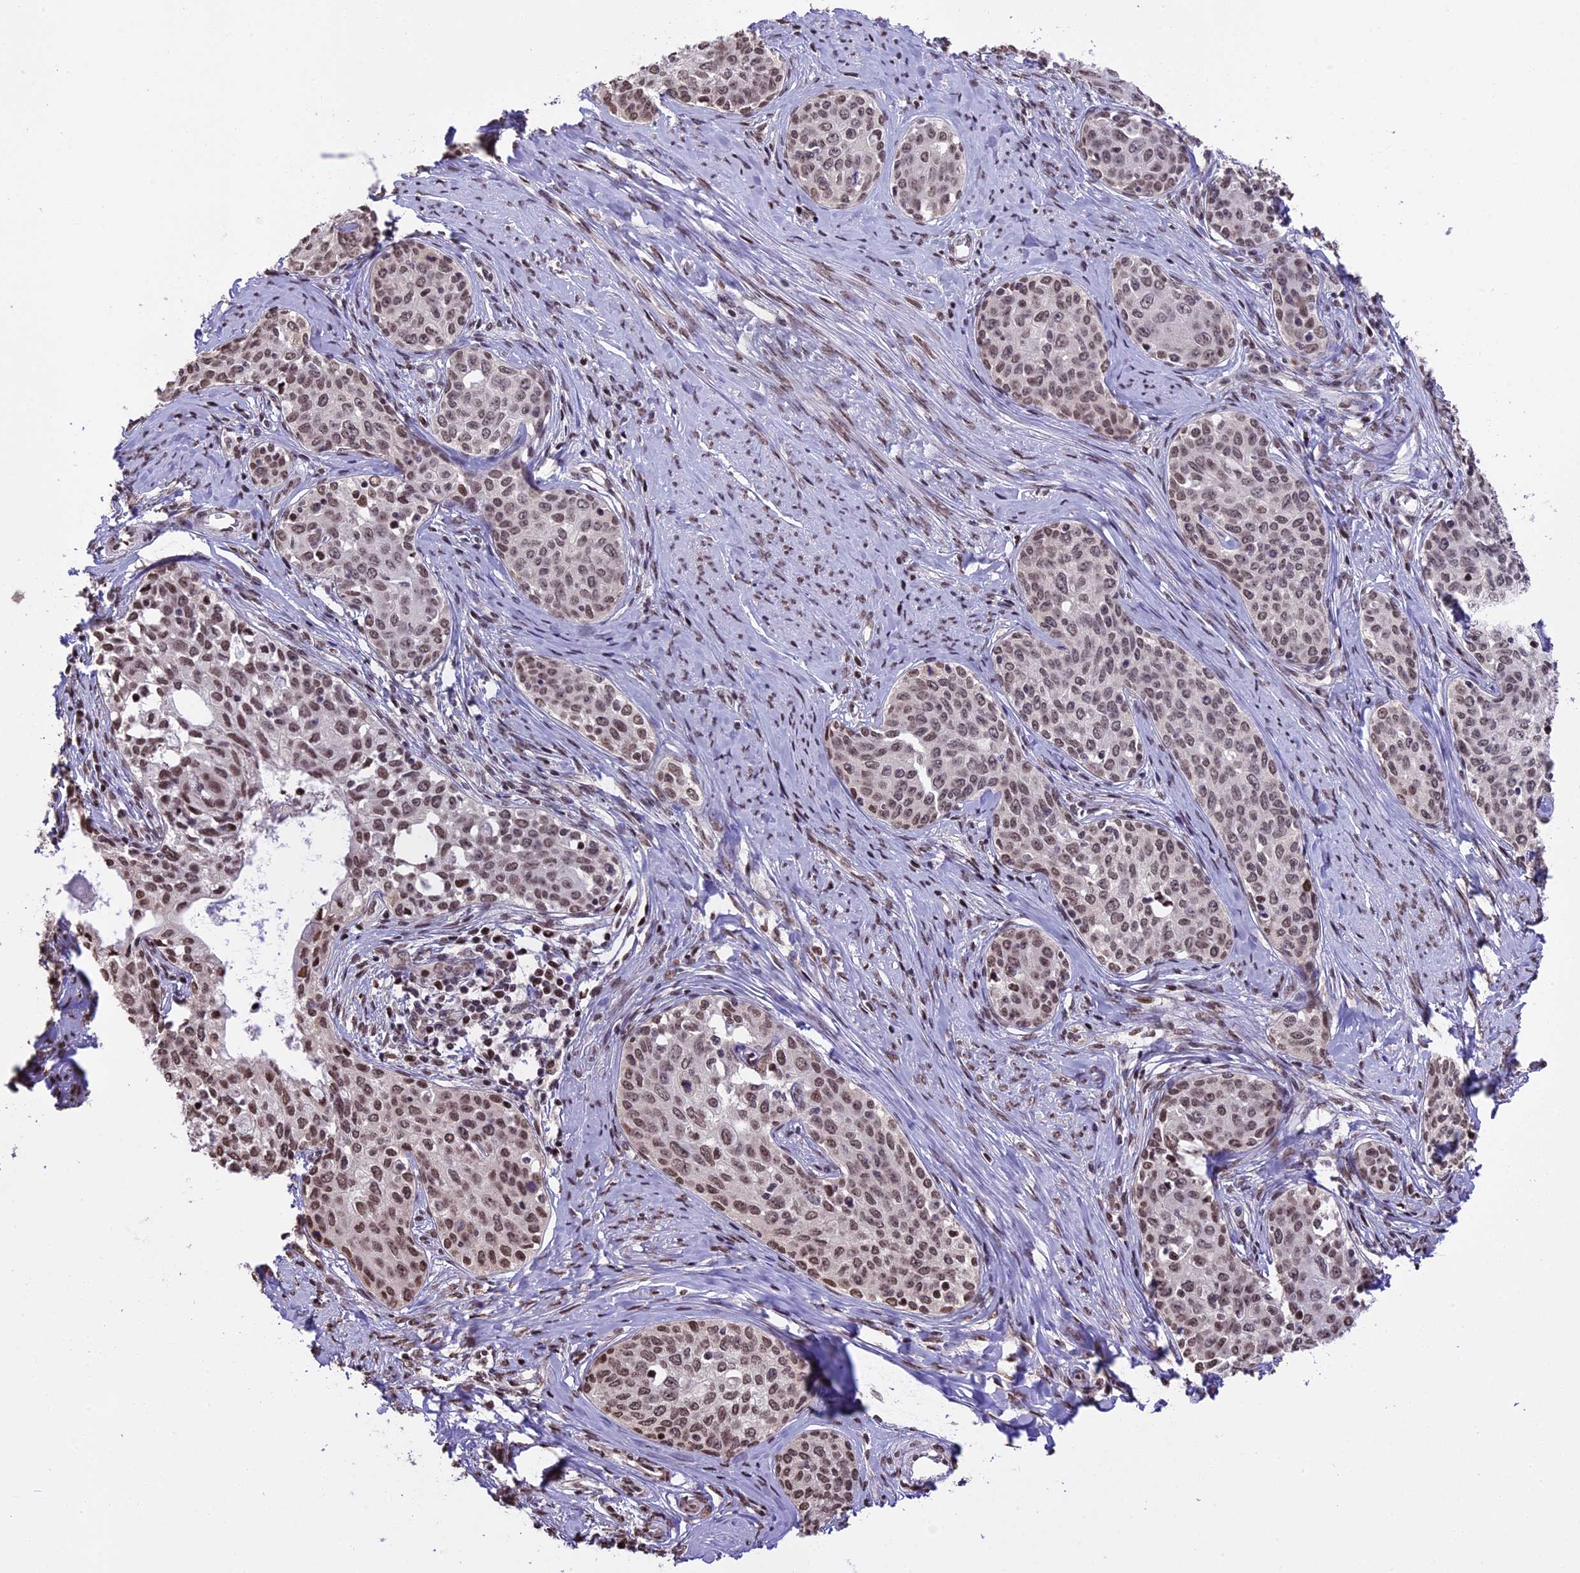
{"staining": {"intensity": "moderate", "quantity": ">75%", "location": "nuclear"}, "tissue": "cervical cancer", "cell_type": "Tumor cells", "image_type": "cancer", "snomed": [{"axis": "morphology", "description": "Squamous cell carcinoma, NOS"}, {"axis": "morphology", "description": "Adenocarcinoma, NOS"}, {"axis": "topography", "description": "Cervix"}], "caption": "Protein staining of cervical cancer tissue shows moderate nuclear positivity in about >75% of tumor cells.", "gene": "POLR3E", "patient": {"sex": "female", "age": 52}}